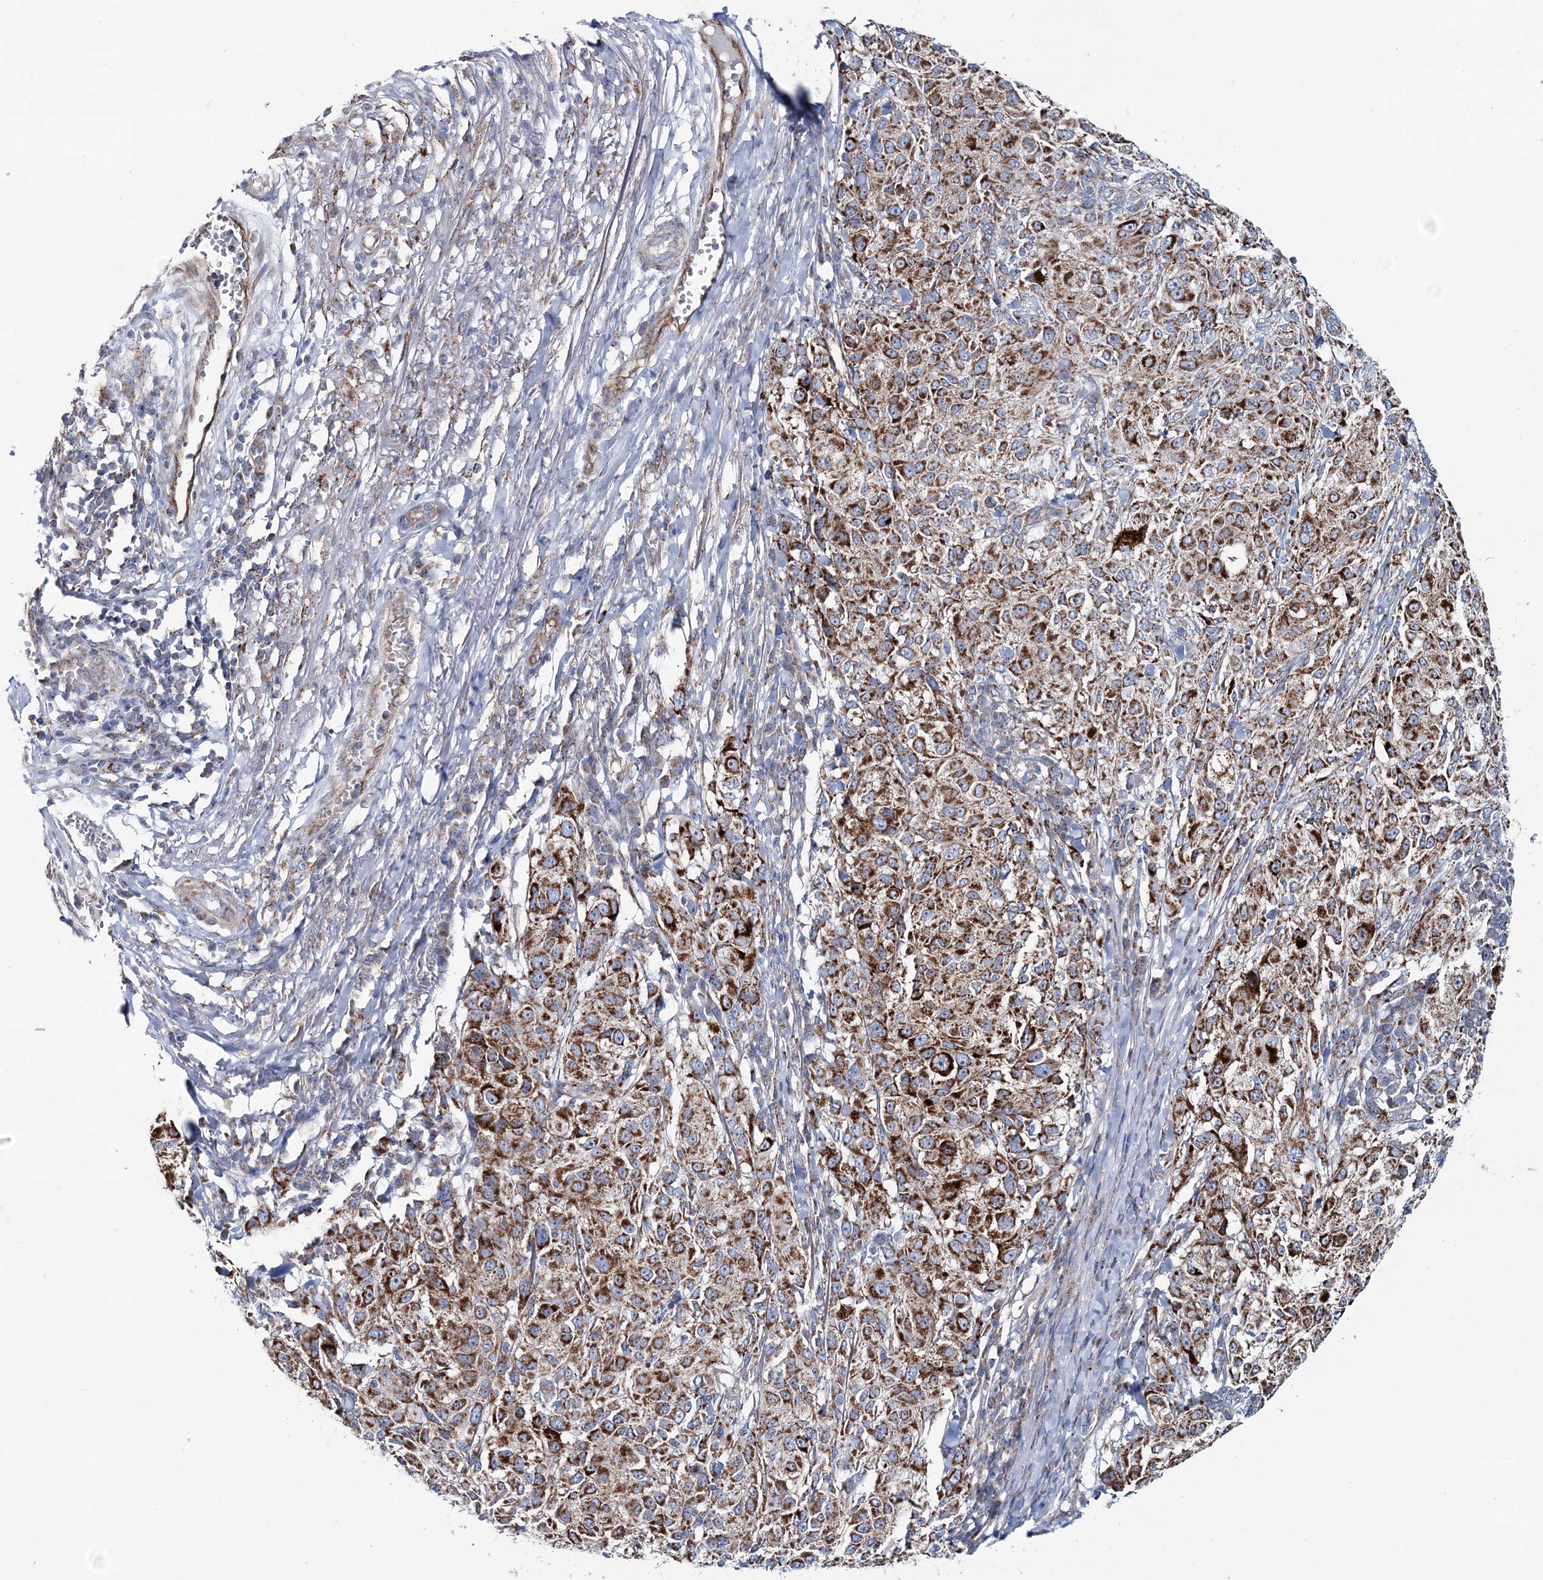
{"staining": {"intensity": "strong", "quantity": ">75%", "location": "cytoplasmic/membranous"}, "tissue": "melanoma", "cell_type": "Tumor cells", "image_type": "cancer", "snomed": [{"axis": "morphology", "description": "Necrosis, NOS"}, {"axis": "morphology", "description": "Malignant melanoma, NOS"}, {"axis": "topography", "description": "Skin"}], "caption": "High-power microscopy captured an IHC image of melanoma, revealing strong cytoplasmic/membranous positivity in about >75% of tumor cells.", "gene": "ARHGAP6", "patient": {"sex": "female", "age": 87}}